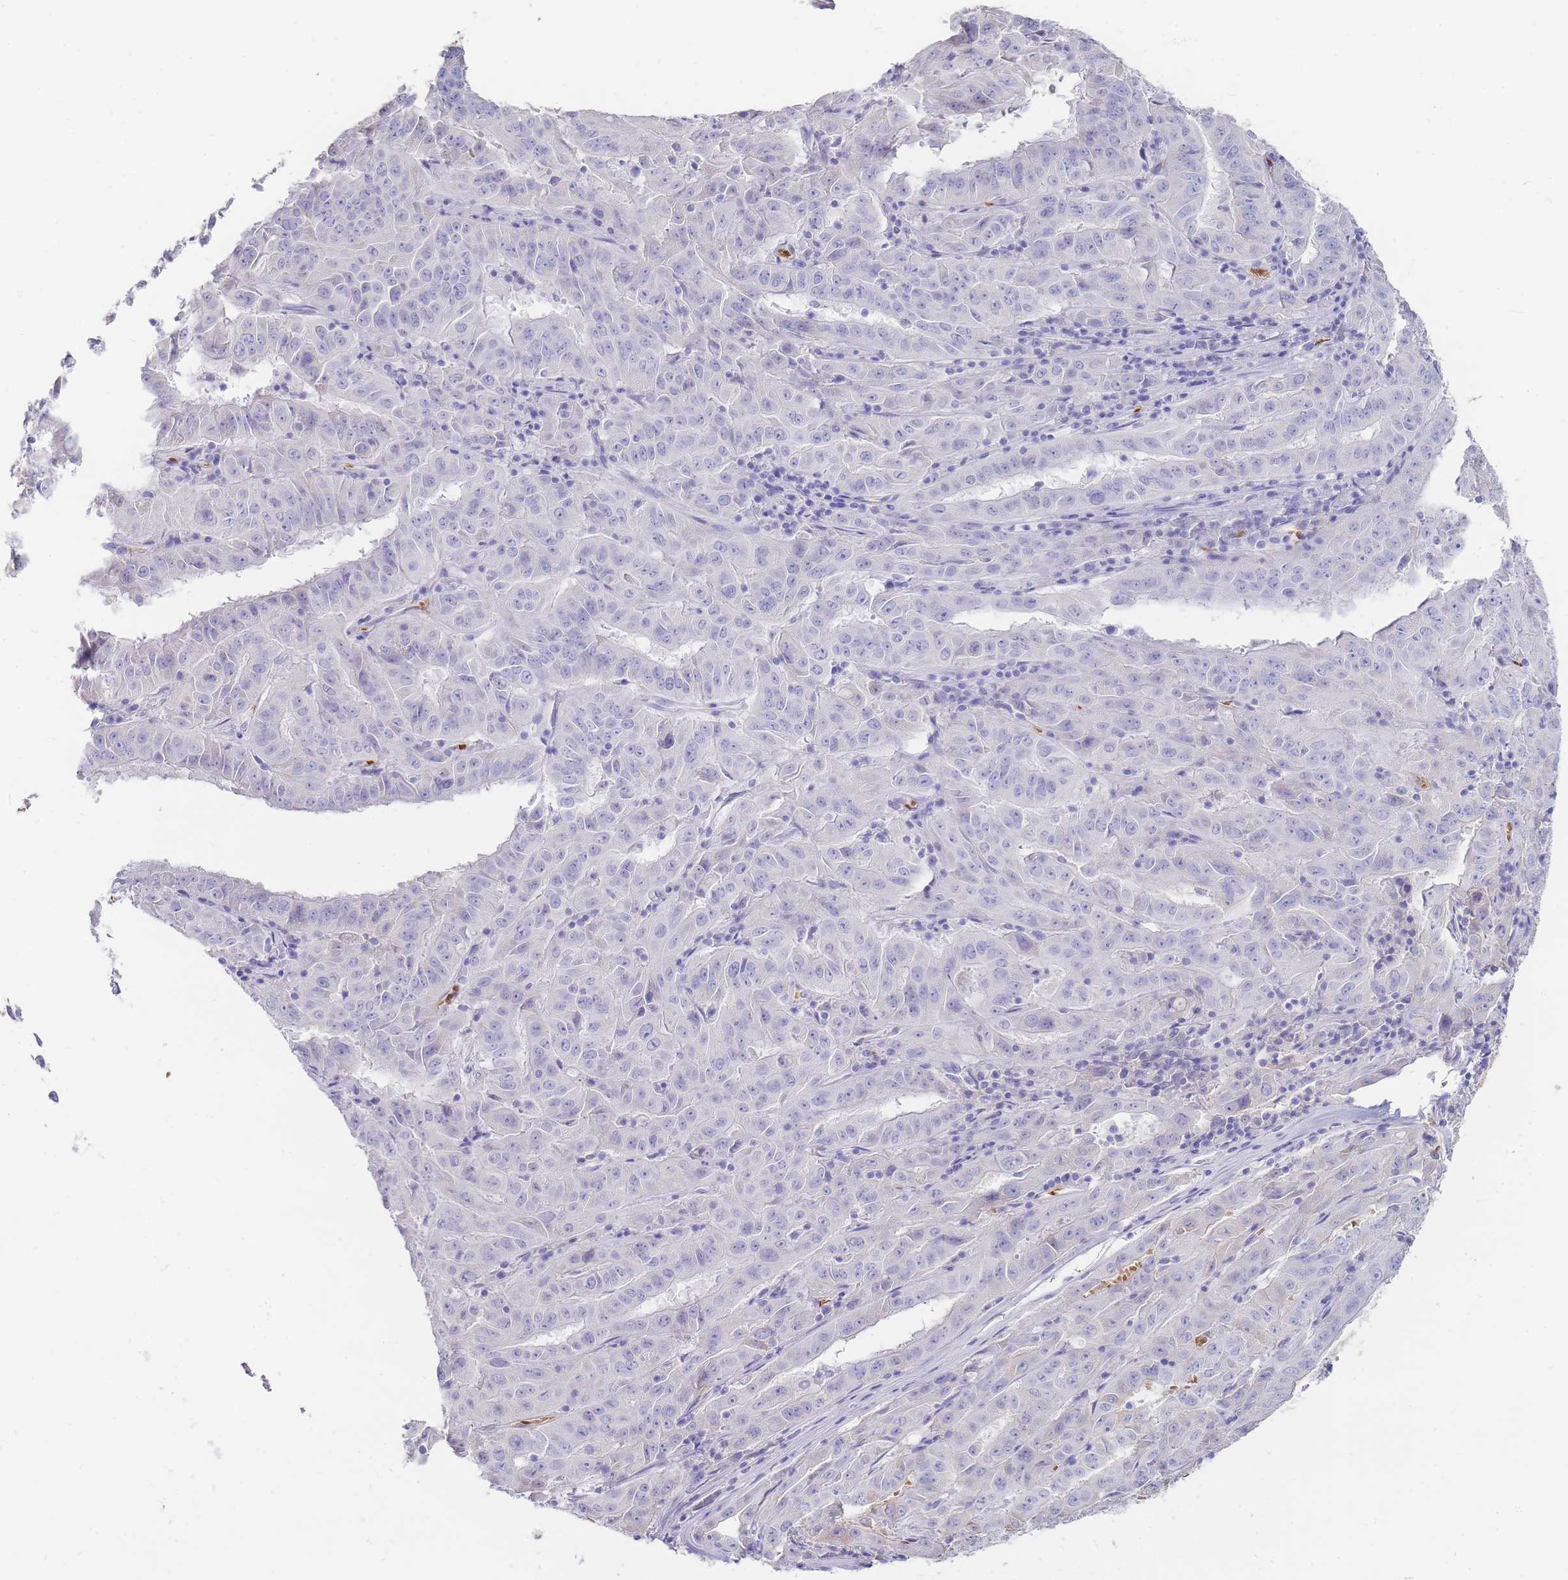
{"staining": {"intensity": "negative", "quantity": "none", "location": "none"}, "tissue": "pancreatic cancer", "cell_type": "Tumor cells", "image_type": "cancer", "snomed": [{"axis": "morphology", "description": "Adenocarcinoma, NOS"}, {"axis": "topography", "description": "Pancreas"}], "caption": "There is no significant staining in tumor cells of adenocarcinoma (pancreatic). The staining was performed using DAB (3,3'-diaminobenzidine) to visualize the protein expression in brown, while the nuclei were stained in blue with hematoxylin (Magnification: 20x).", "gene": "HBG2", "patient": {"sex": "male", "age": 63}}